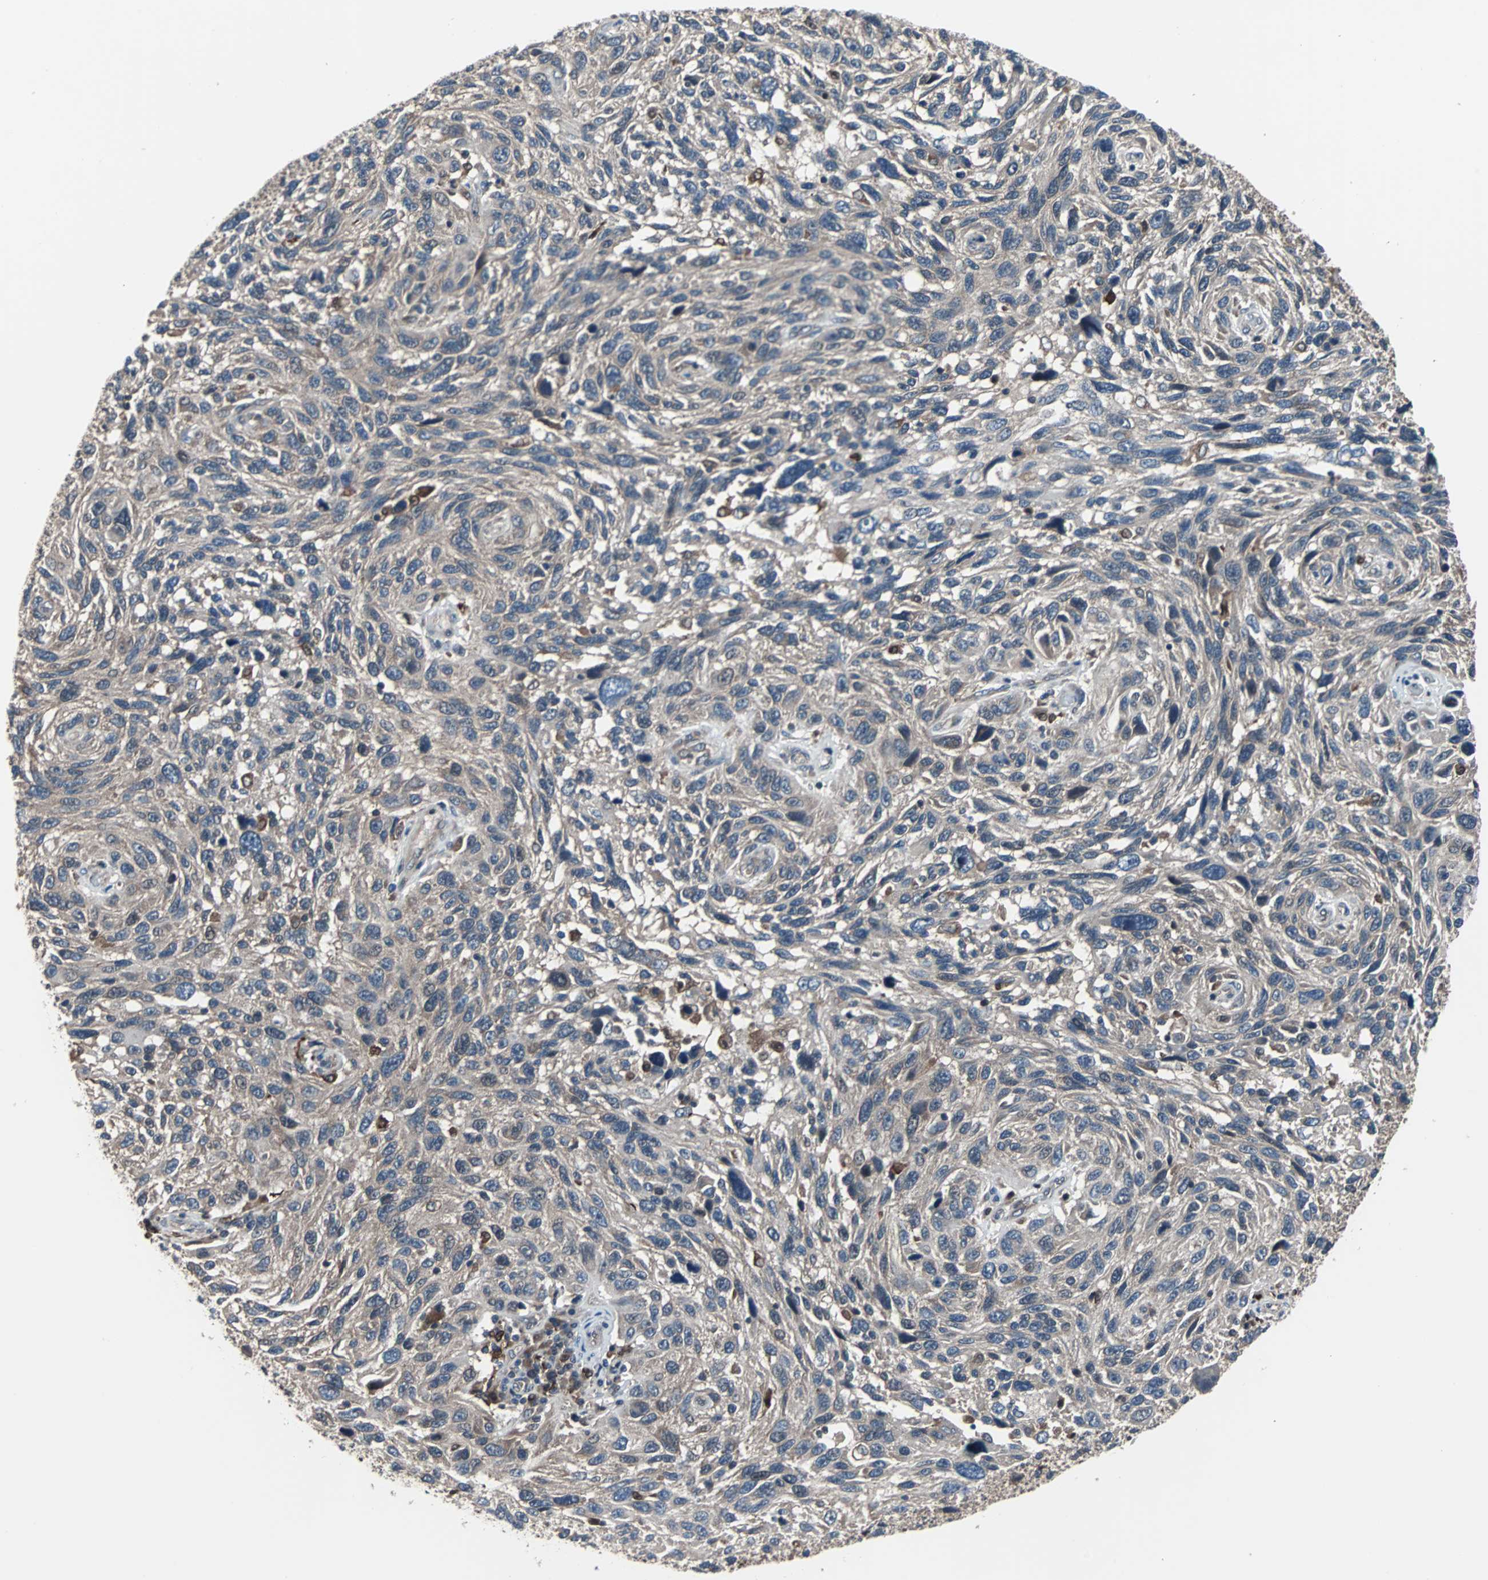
{"staining": {"intensity": "weak", "quantity": ">75%", "location": "cytoplasmic/membranous"}, "tissue": "melanoma", "cell_type": "Tumor cells", "image_type": "cancer", "snomed": [{"axis": "morphology", "description": "Malignant melanoma, NOS"}, {"axis": "topography", "description": "Skin"}], "caption": "This is a histology image of immunohistochemistry staining of malignant melanoma, which shows weak staining in the cytoplasmic/membranous of tumor cells.", "gene": "PAK1", "patient": {"sex": "male", "age": 53}}